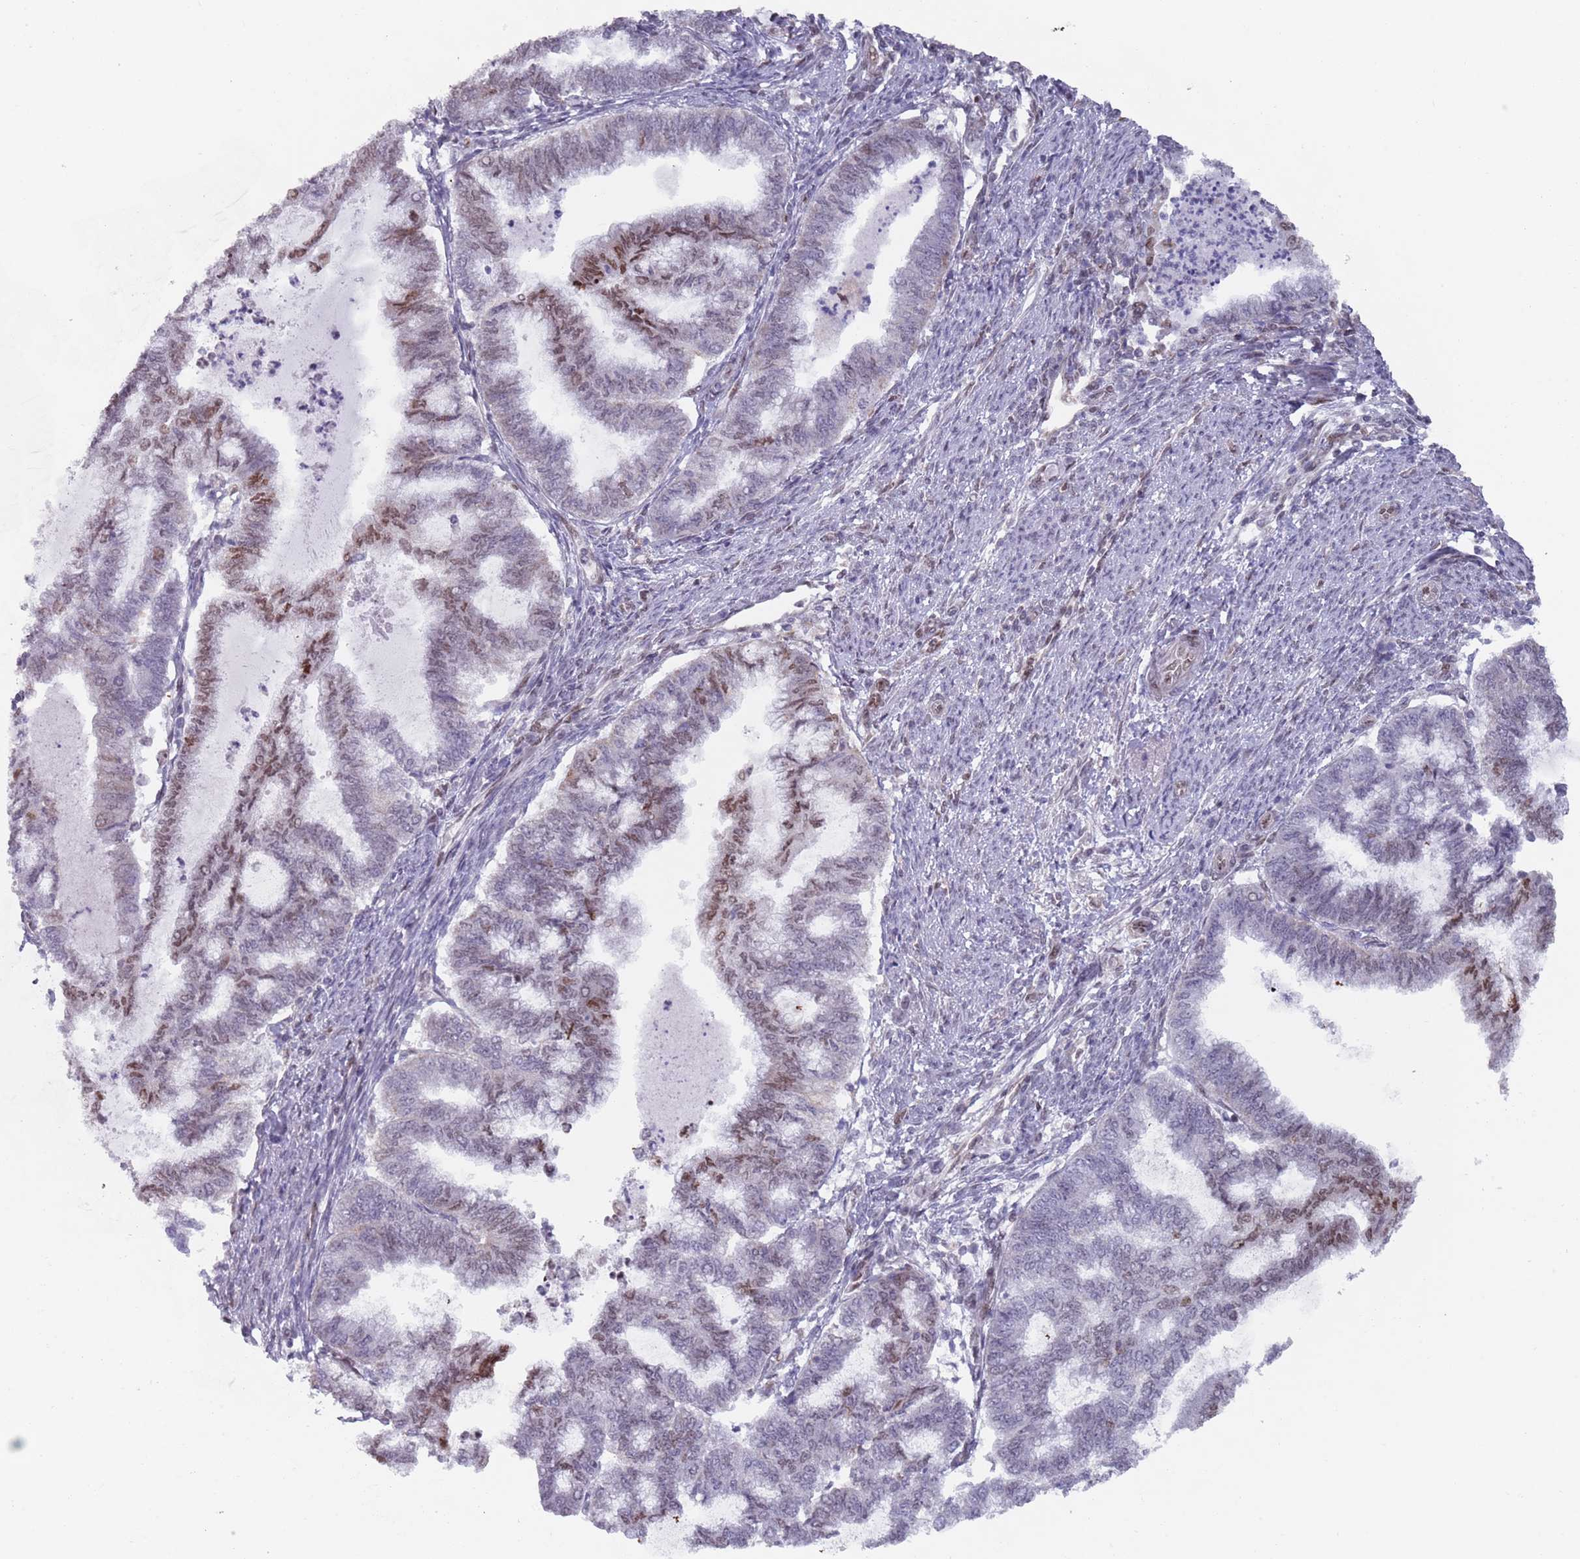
{"staining": {"intensity": "moderate", "quantity": "<25%", "location": "nuclear"}, "tissue": "endometrial cancer", "cell_type": "Tumor cells", "image_type": "cancer", "snomed": [{"axis": "morphology", "description": "Adenocarcinoma, NOS"}, {"axis": "topography", "description": "Endometrium"}], "caption": "Endometrial cancer stained for a protein (brown) displays moderate nuclear positive positivity in approximately <25% of tumor cells.", "gene": "MFSD12", "patient": {"sex": "female", "age": 79}}